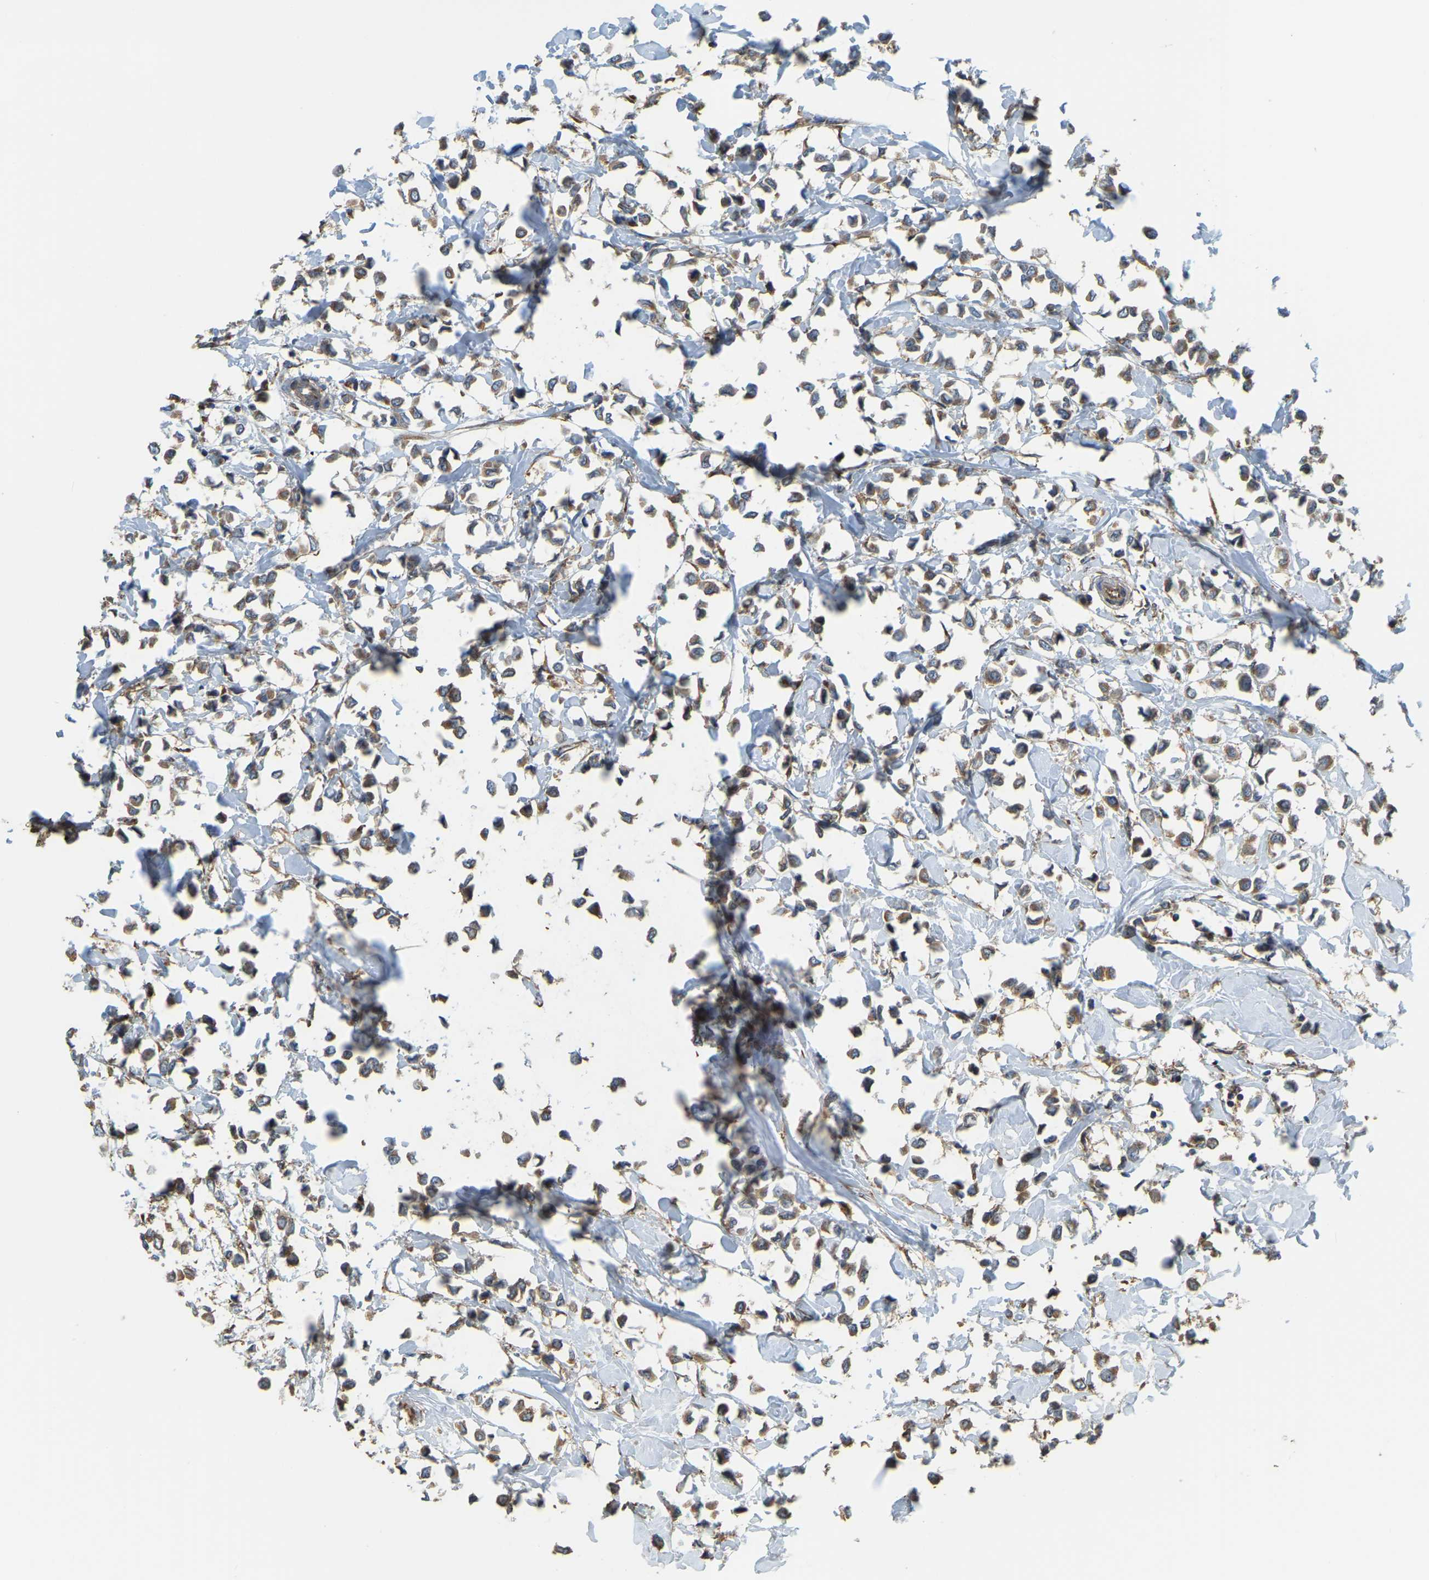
{"staining": {"intensity": "moderate", "quantity": ">75%", "location": "cytoplasmic/membranous"}, "tissue": "breast cancer", "cell_type": "Tumor cells", "image_type": "cancer", "snomed": [{"axis": "morphology", "description": "Lobular carcinoma"}, {"axis": "topography", "description": "Breast"}], "caption": "Breast cancer was stained to show a protein in brown. There is medium levels of moderate cytoplasmic/membranous staining in about >75% of tumor cells.", "gene": "PSMD7", "patient": {"sex": "female", "age": 51}}